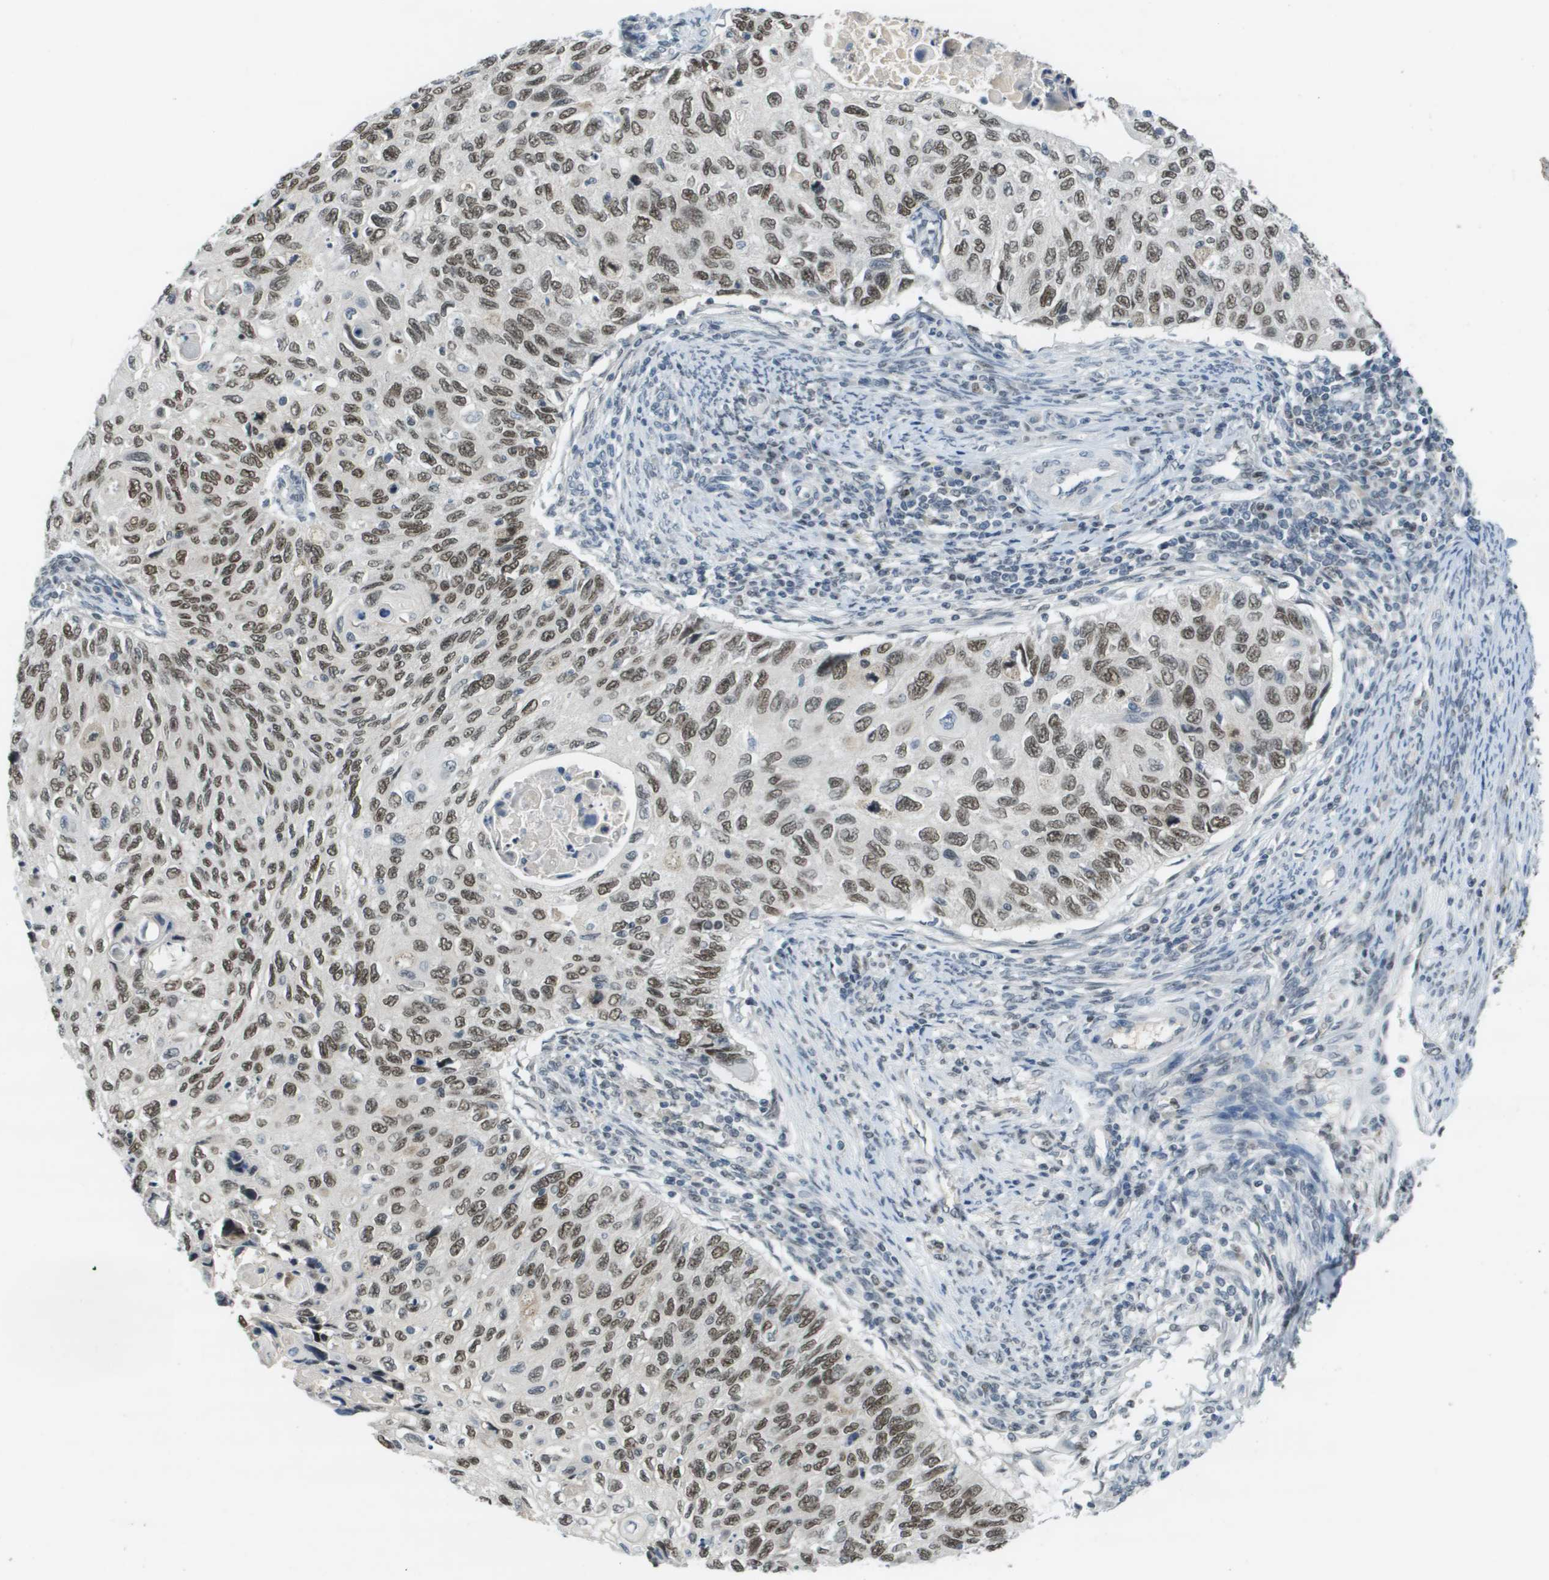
{"staining": {"intensity": "moderate", "quantity": ">75%", "location": "nuclear"}, "tissue": "cervical cancer", "cell_type": "Tumor cells", "image_type": "cancer", "snomed": [{"axis": "morphology", "description": "Squamous cell carcinoma, NOS"}, {"axis": "topography", "description": "Cervix"}], "caption": "High-magnification brightfield microscopy of cervical cancer stained with DAB (brown) and counterstained with hematoxylin (blue). tumor cells exhibit moderate nuclear expression is appreciated in about>75% of cells.", "gene": "CBX5", "patient": {"sex": "female", "age": 70}}